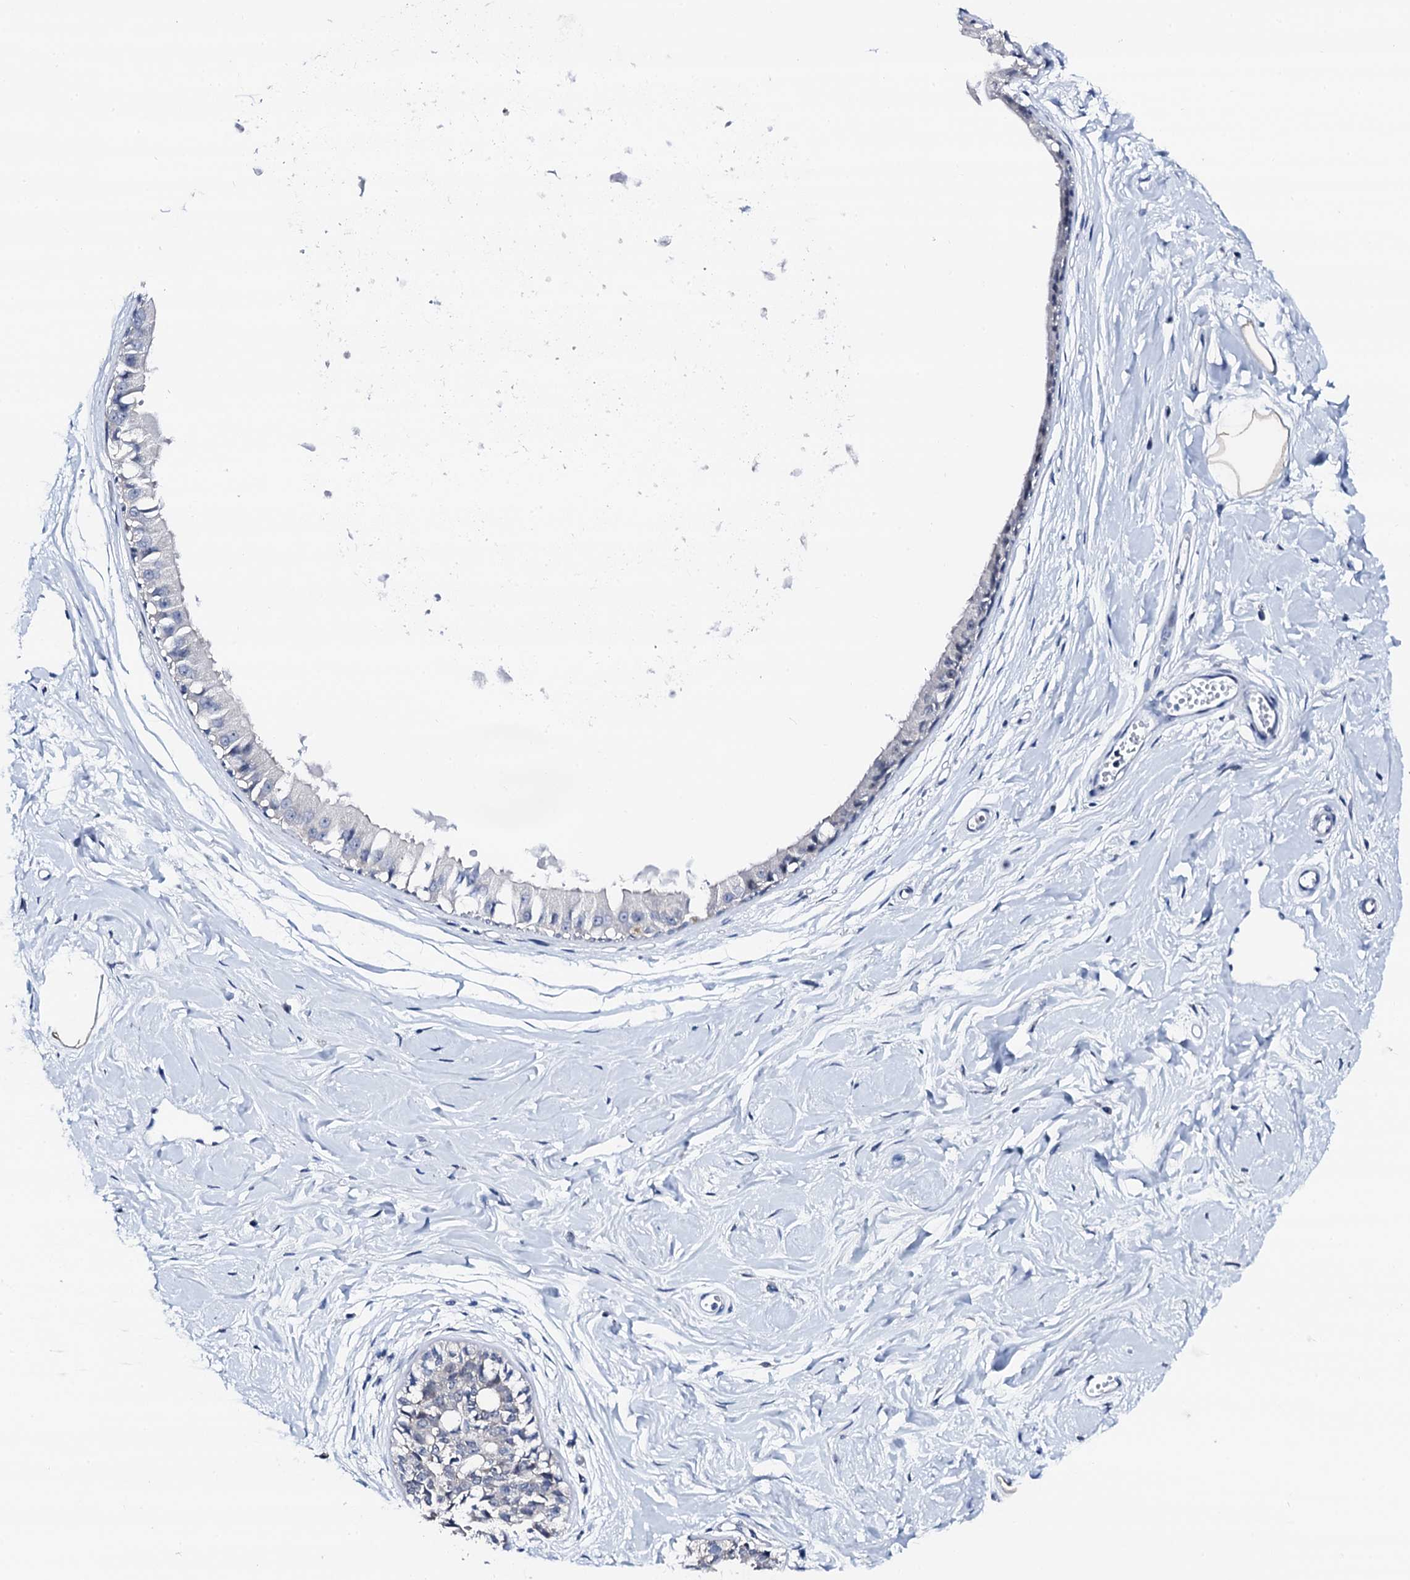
{"staining": {"intensity": "negative", "quantity": "none", "location": "none"}, "tissue": "breast", "cell_type": "Adipocytes", "image_type": "normal", "snomed": [{"axis": "morphology", "description": "Normal tissue, NOS"}, {"axis": "topography", "description": "Breast"}], "caption": "Protein analysis of benign breast demonstrates no significant staining in adipocytes.", "gene": "TRAFD1", "patient": {"sex": "female", "age": 45}}